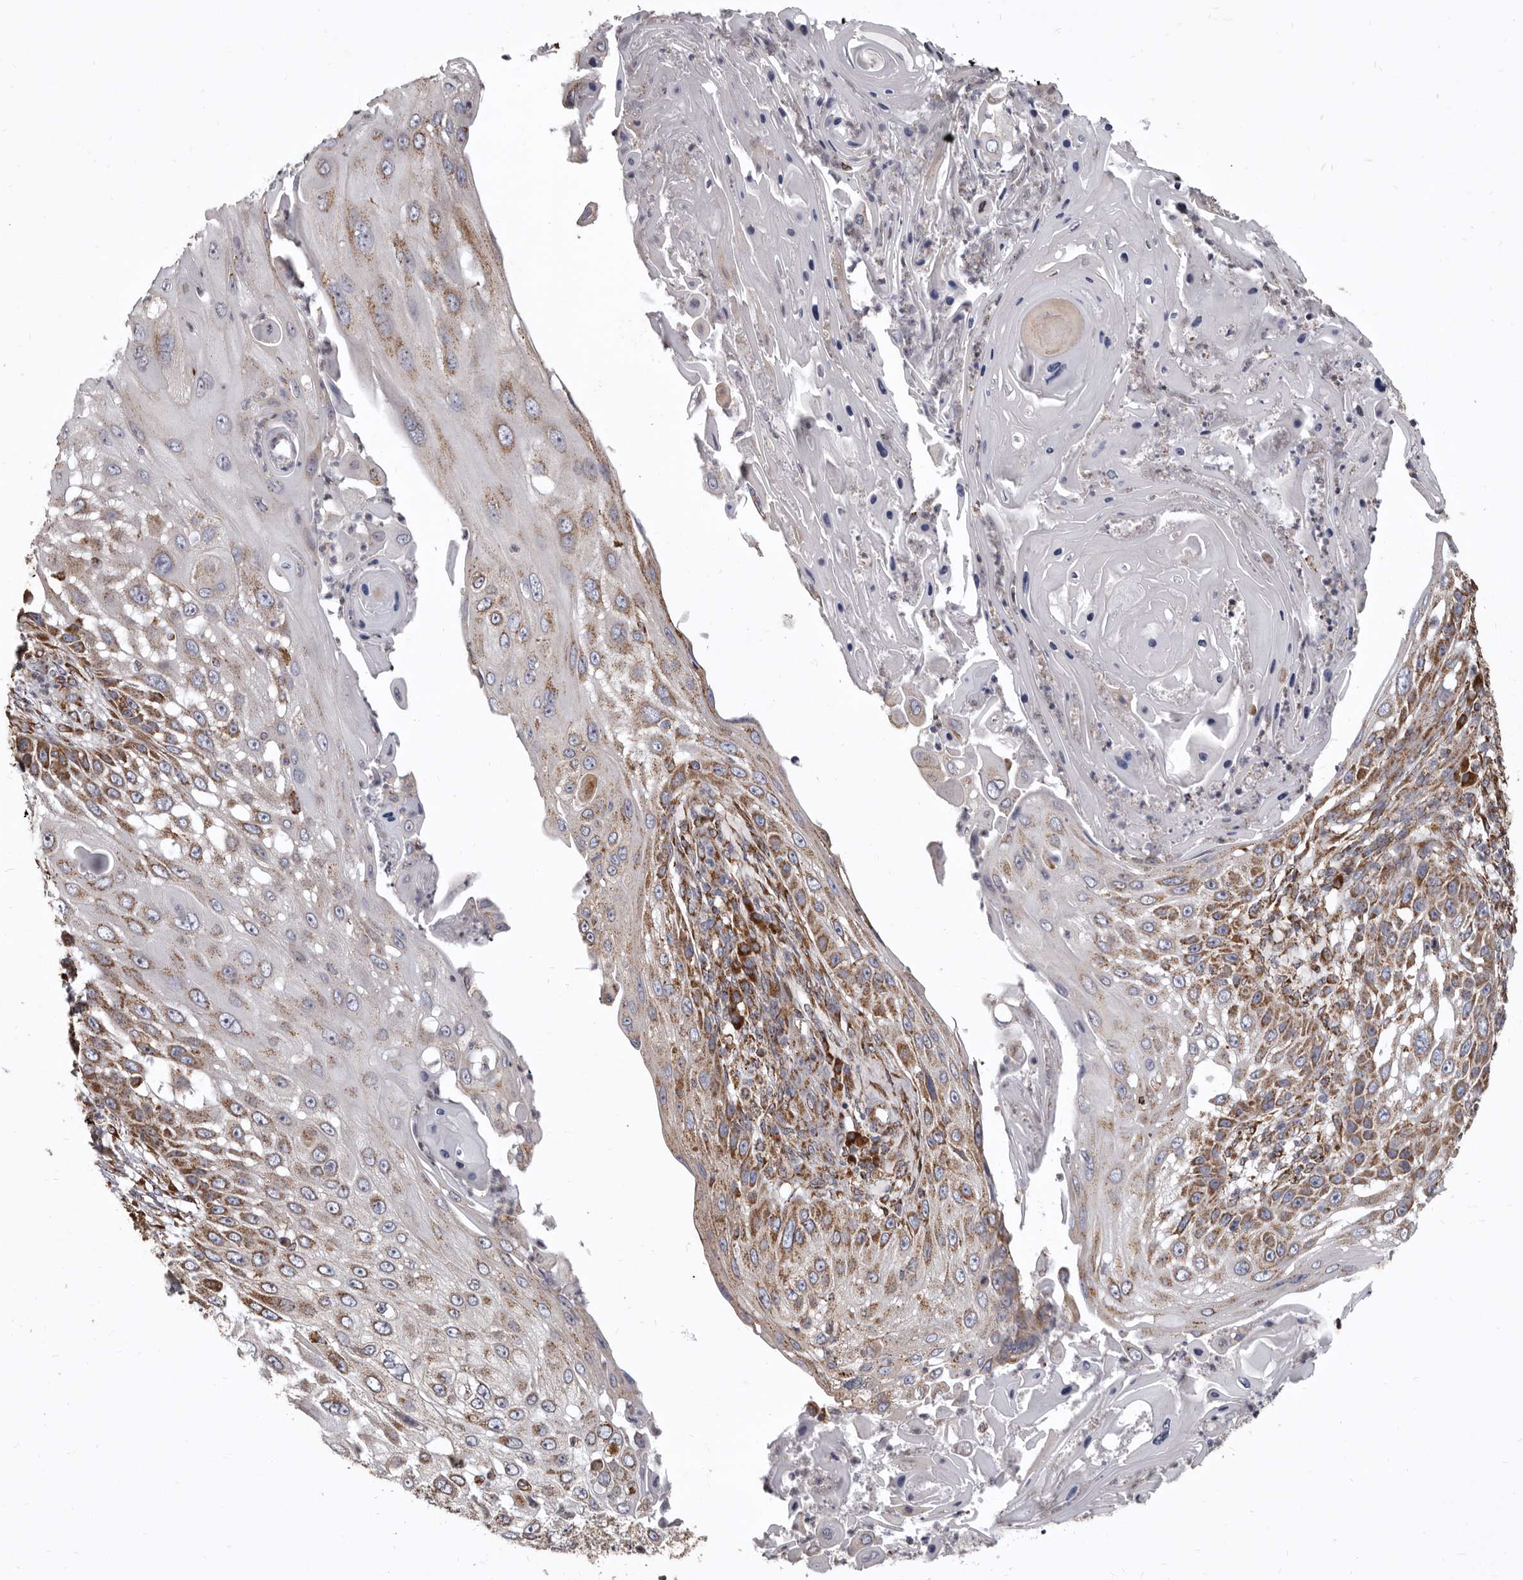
{"staining": {"intensity": "moderate", "quantity": ">75%", "location": "cytoplasmic/membranous"}, "tissue": "skin cancer", "cell_type": "Tumor cells", "image_type": "cancer", "snomed": [{"axis": "morphology", "description": "Squamous cell carcinoma, NOS"}, {"axis": "topography", "description": "Skin"}], "caption": "High-magnification brightfield microscopy of skin squamous cell carcinoma stained with DAB (3,3'-diaminobenzidine) (brown) and counterstained with hematoxylin (blue). tumor cells exhibit moderate cytoplasmic/membranous staining is identified in approximately>75% of cells.", "gene": "CDK5RAP3", "patient": {"sex": "female", "age": 44}}